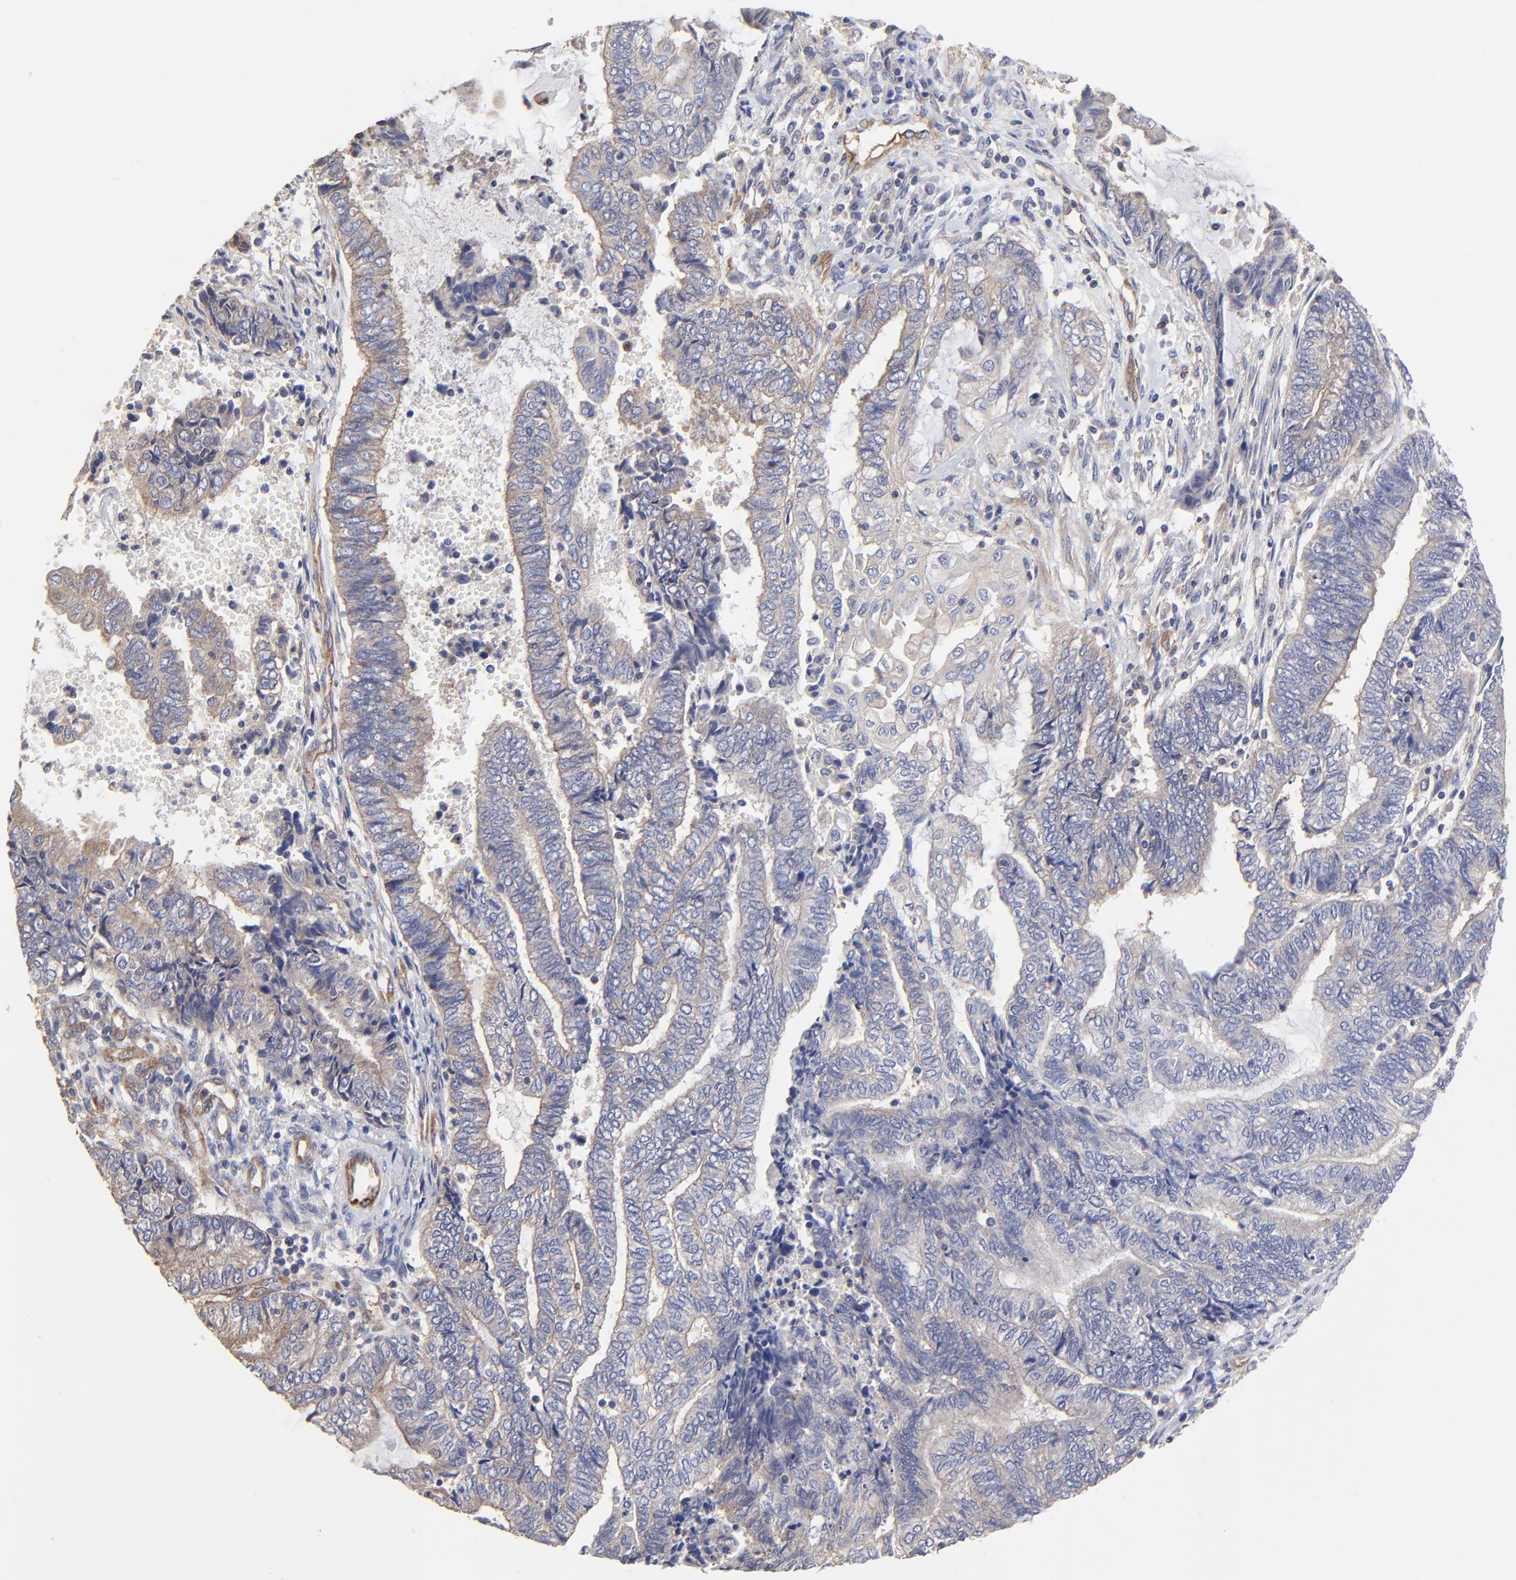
{"staining": {"intensity": "moderate", "quantity": "25%-75%", "location": "cytoplasmic/membranous"}, "tissue": "endometrial cancer", "cell_type": "Tumor cells", "image_type": "cancer", "snomed": [{"axis": "morphology", "description": "Adenocarcinoma, NOS"}, {"axis": "topography", "description": "Uterus"}, {"axis": "topography", "description": "Endometrium"}], "caption": "The photomicrograph shows a brown stain indicating the presence of a protein in the cytoplasmic/membranous of tumor cells in endometrial cancer (adenocarcinoma). The staining was performed using DAB (3,3'-diaminobenzidine), with brown indicating positive protein expression. Nuclei are stained blue with hematoxylin.", "gene": "SULF2", "patient": {"sex": "female", "age": 70}}